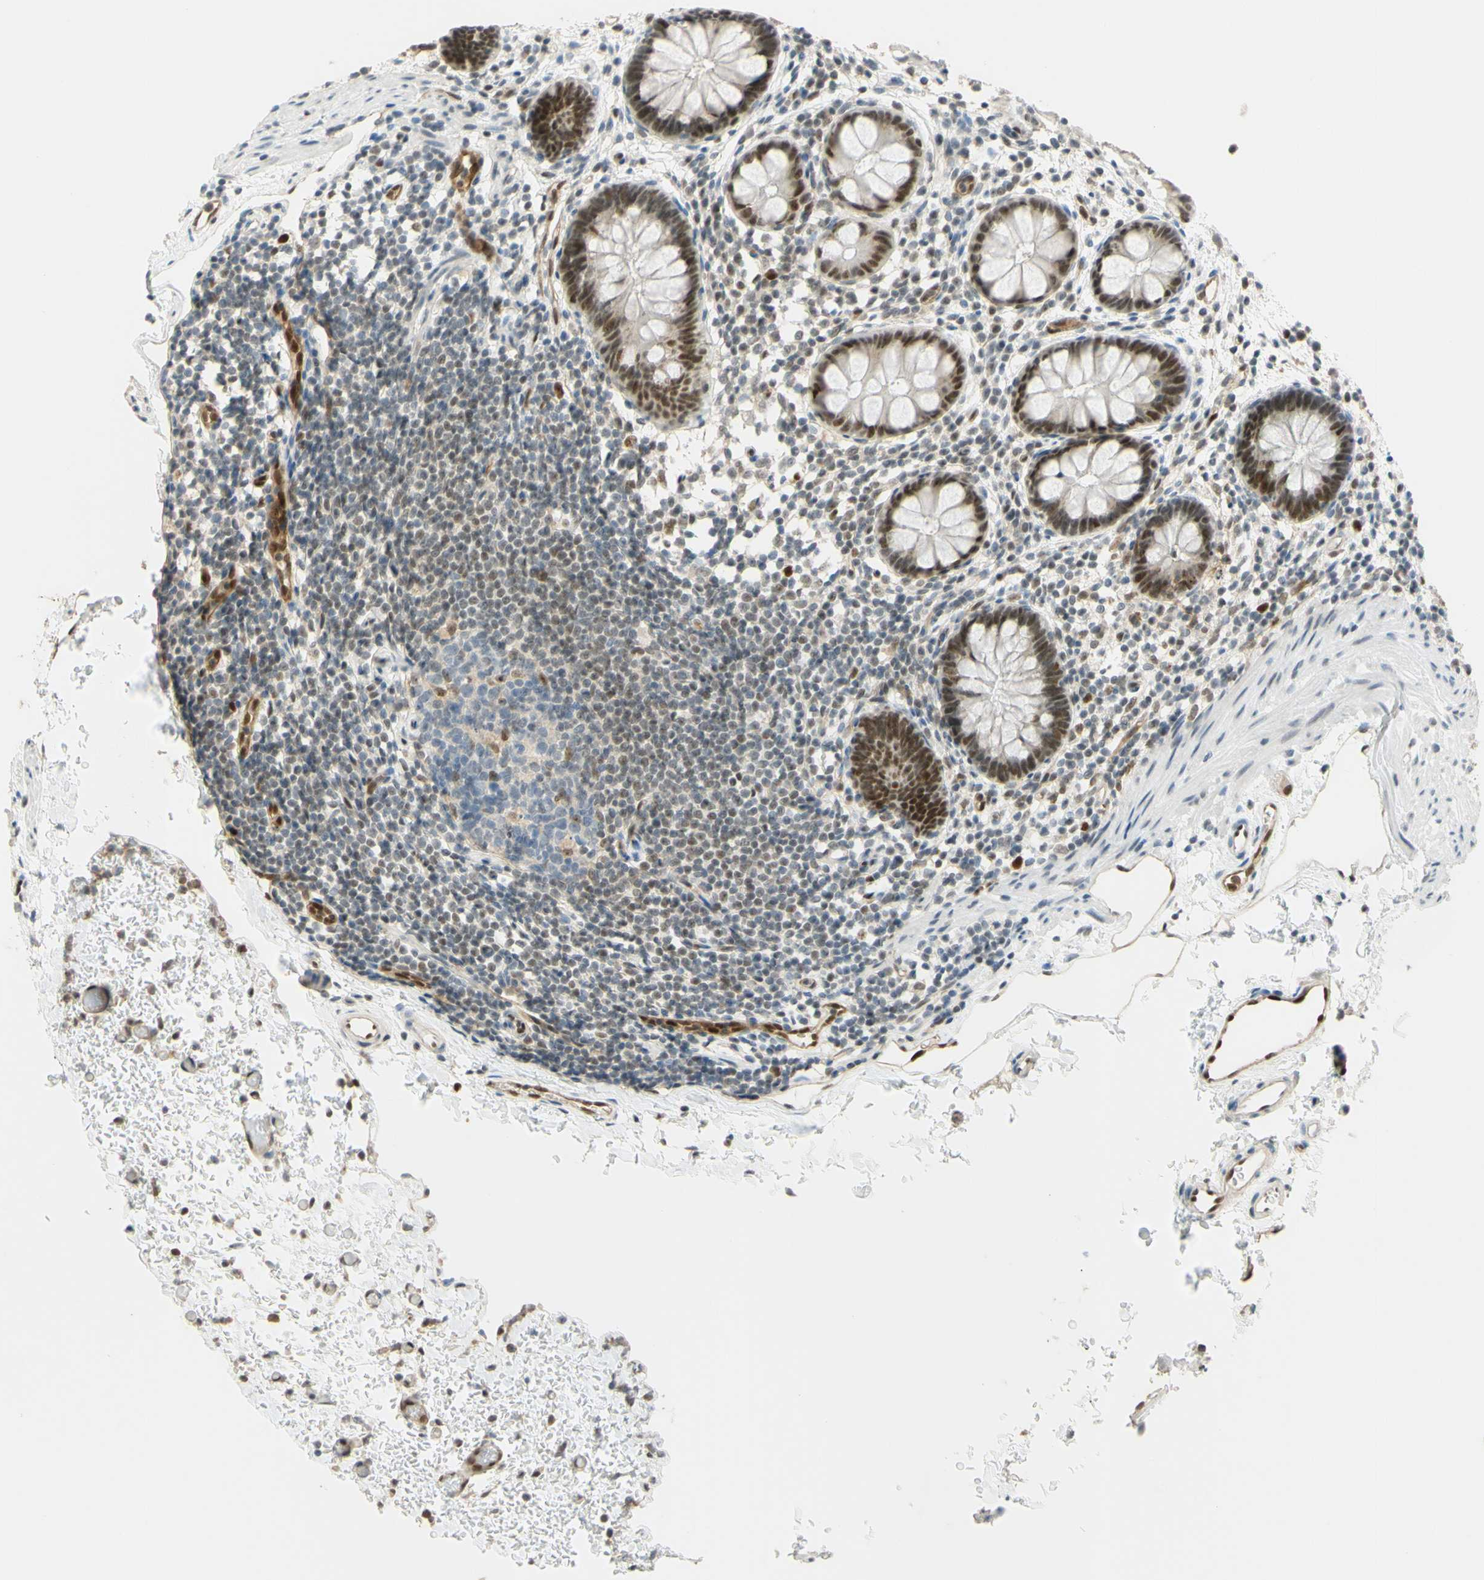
{"staining": {"intensity": "moderate", "quantity": ">75%", "location": "nuclear"}, "tissue": "rectum", "cell_type": "Glandular cells", "image_type": "normal", "snomed": [{"axis": "morphology", "description": "Normal tissue, NOS"}, {"axis": "topography", "description": "Rectum"}], "caption": "Protein expression analysis of benign human rectum reveals moderate nuclear positivity in approximately >75% of glandular cells.", "gene": "POLB", "patient": {"sex": "female", "age": 24}}